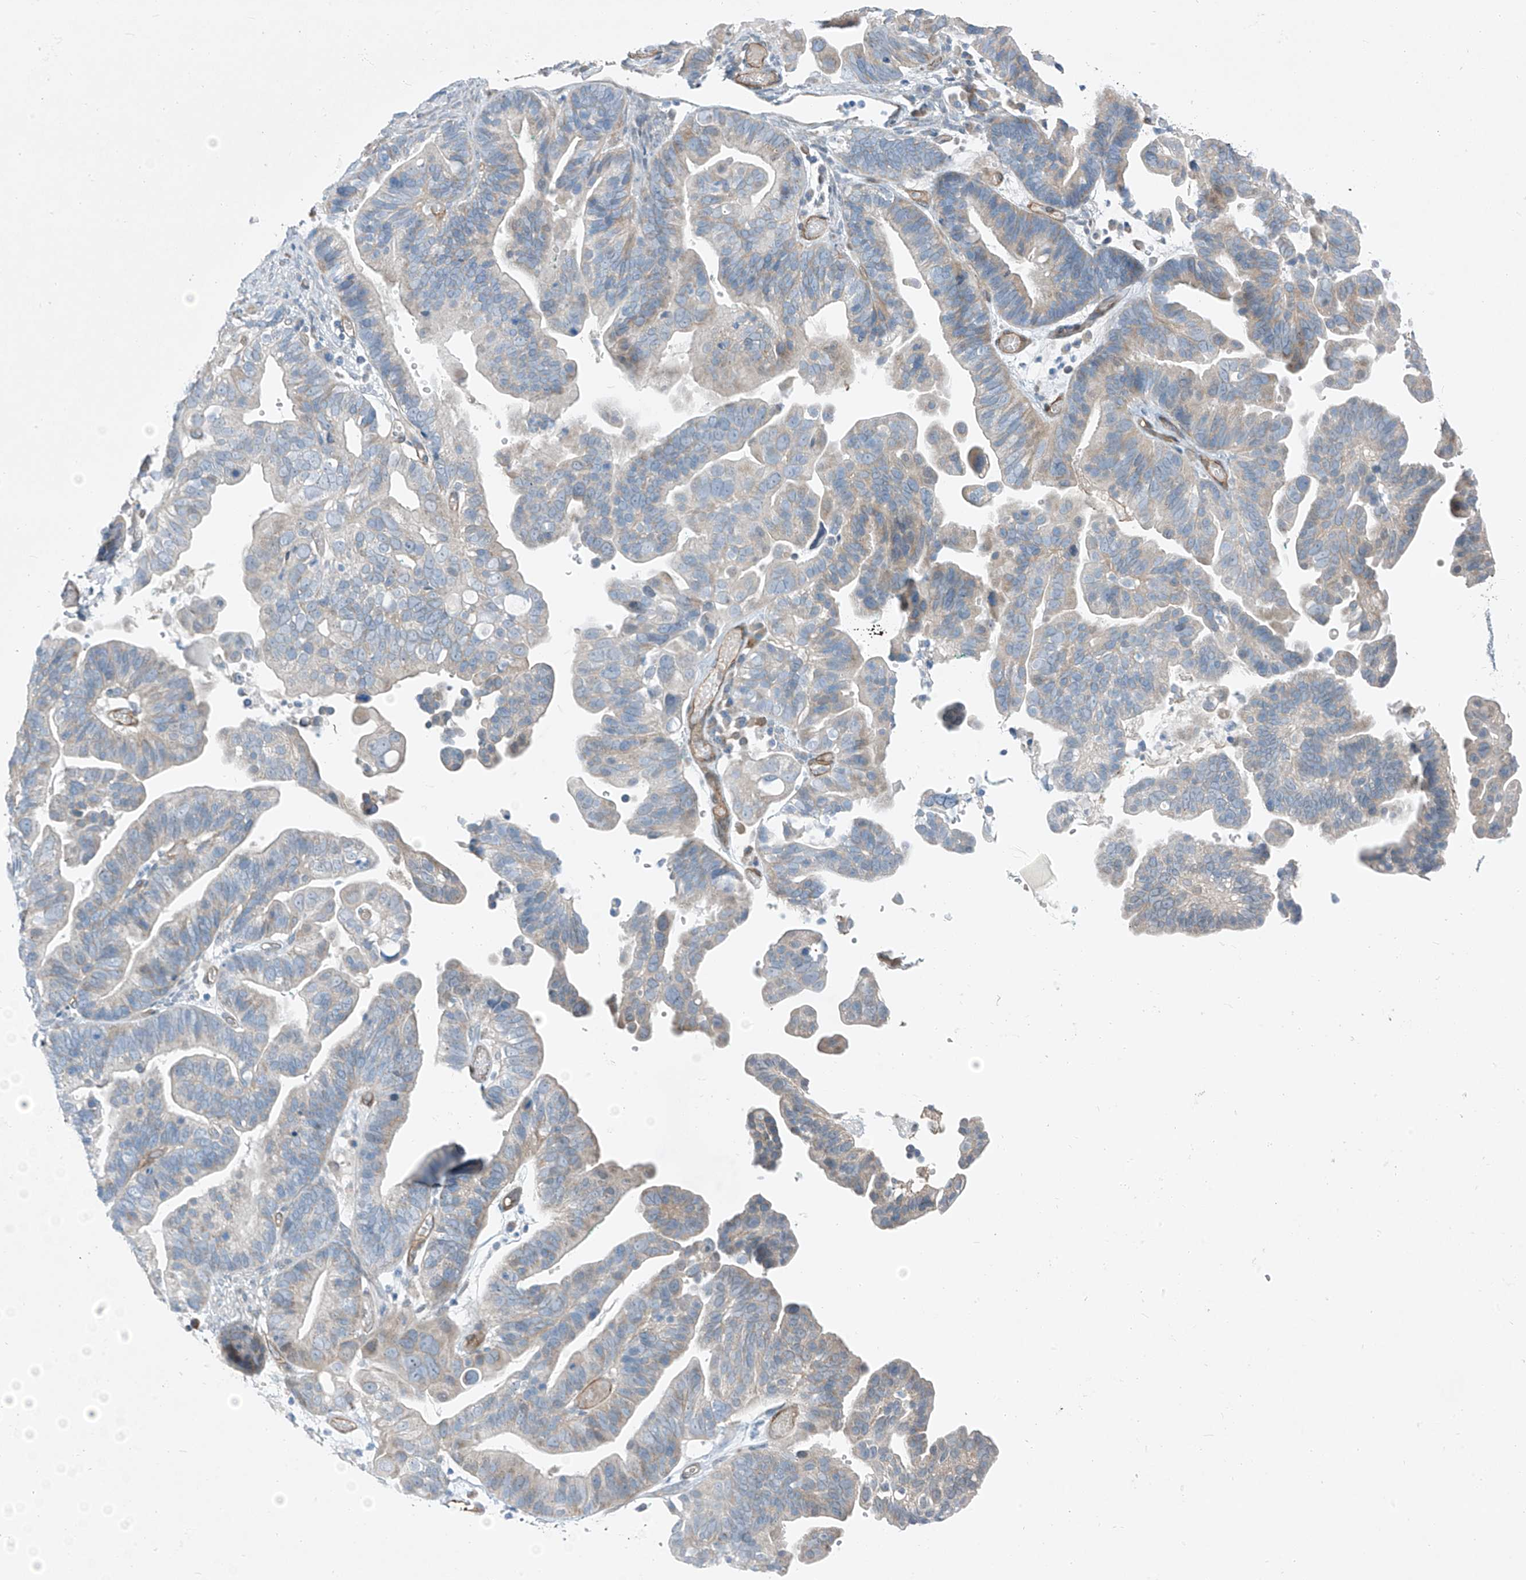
{"staining": {"intensity": "weak", "quantity": "25%-75%", "location": "cytoplasmic/membranous"}, "tissue": "ovarian cancer", "cell_type": "Tumor cells", "image_type": "cancer", "snomed": [{"axis": "morphology", "description": "Cystadenocarcinoma, serous, NOS"}, {"axis": "topography", "description": "Ovary"}], "caption": "An immunohistochemistry (IHC) photomicrograph of neoplastic tissue is shown. Protein staining in brown labels weak cytoplasmic/membranous positivity in ovarian cancer (serous cystadenocarcinoma) within tumor cells.", "gene": "TNS2", "patient": {"sex": "female", "age": 56}}